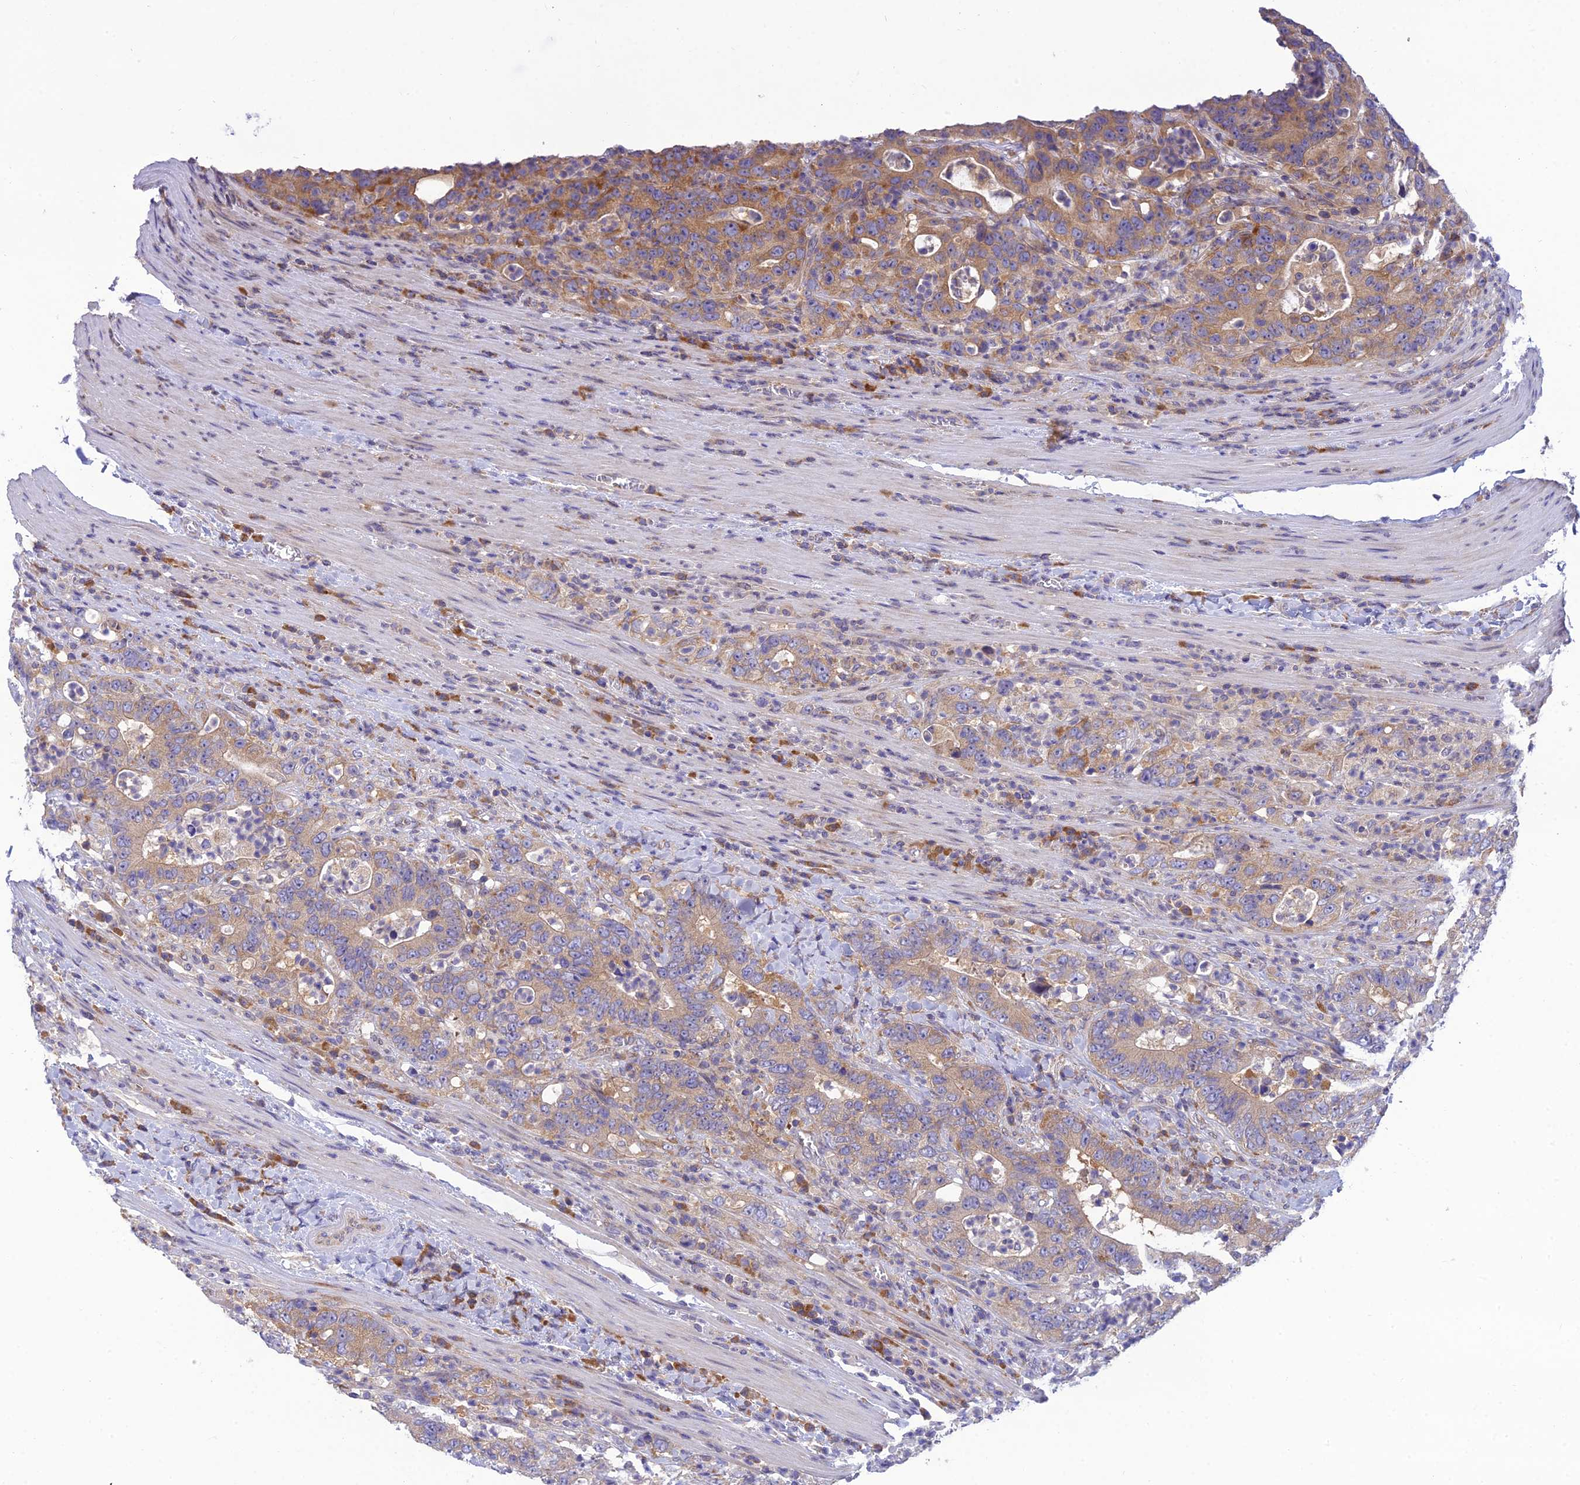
{"staining": {"intensity": "moderate", "quantity": "25%-75%", "location": "cytoplasmic/membranous"}, "tissue": "colorectal cancer", "cell_type": "Tumor cells", "image_type": "cancer", "snomed": [{"axis": "morphology", "description": "Adenocarcinoma, NOS"}, {"axis": "topography", "description": "Colon"}], "caption": "IHC of human colorectal adenocarcinoma exhibits medium levels of moderate cytoplasmic/membranous expression in about 25%-75% of tumor cells.", "gene": "CLCN7", "patient": {"sex": "female", "age": 75}}